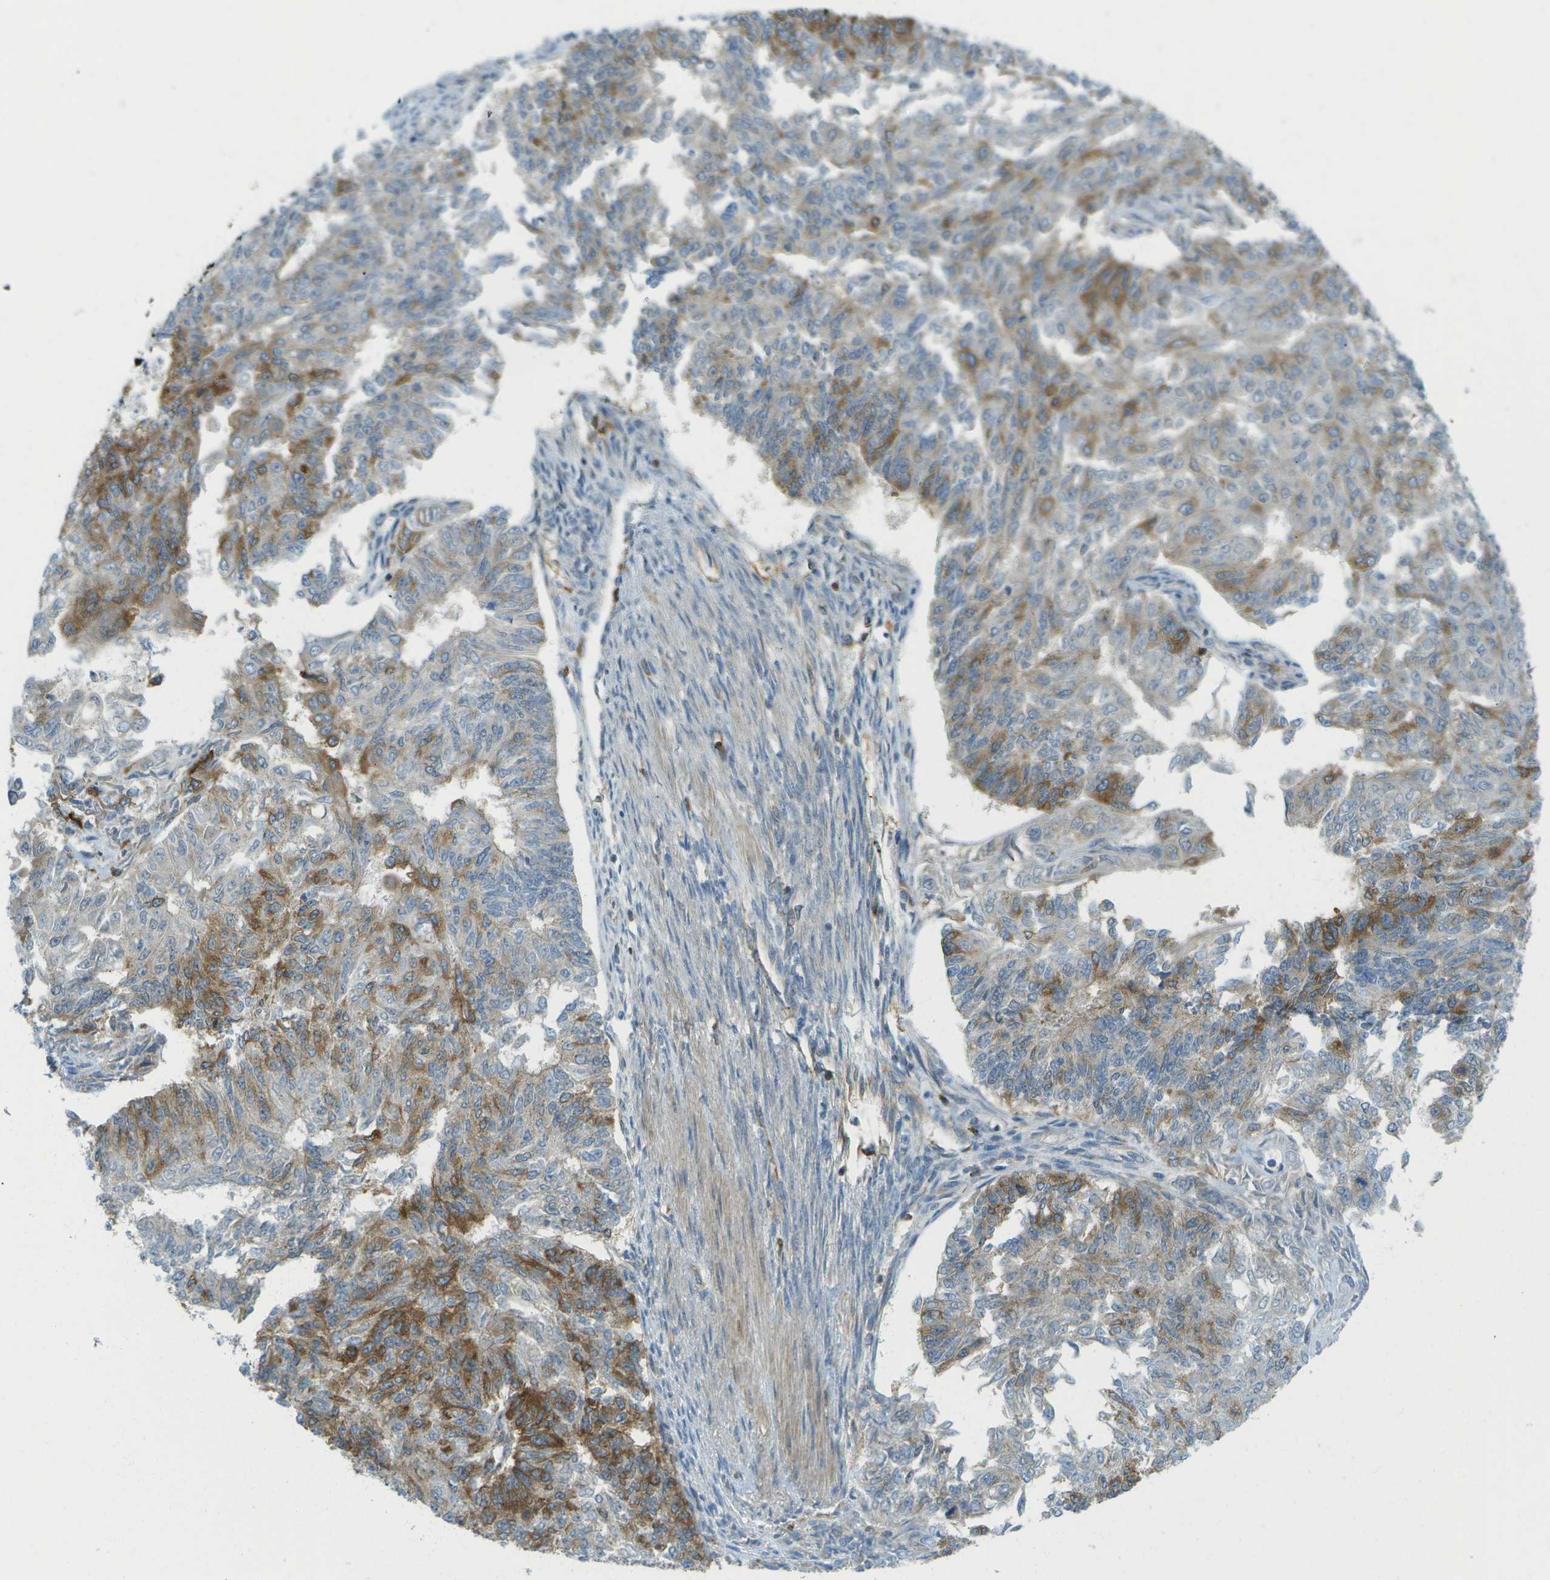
{"staining": {"intensity": "moderate", "quantity": "<25%", "location": "cytoplasmic/membranous"}, "tissue": "endometrial cancer", "cell_type": "Tumor cells", "image_type": "cancer", "snomed": [{"axis": "morphology", "description": "Adenocarcinoma, NOS"}, {"axis": "topography", "description": "Endometrium"}], "caption": "This histopathology image displays immunohistochemistry (IHC) staining of endometrial cancer, with low moderate cytoplasmic/membranous staining in about <25% of tumor cells.", "gene": "TMTC1", "patient": {"sex": "female", "age": 32}}